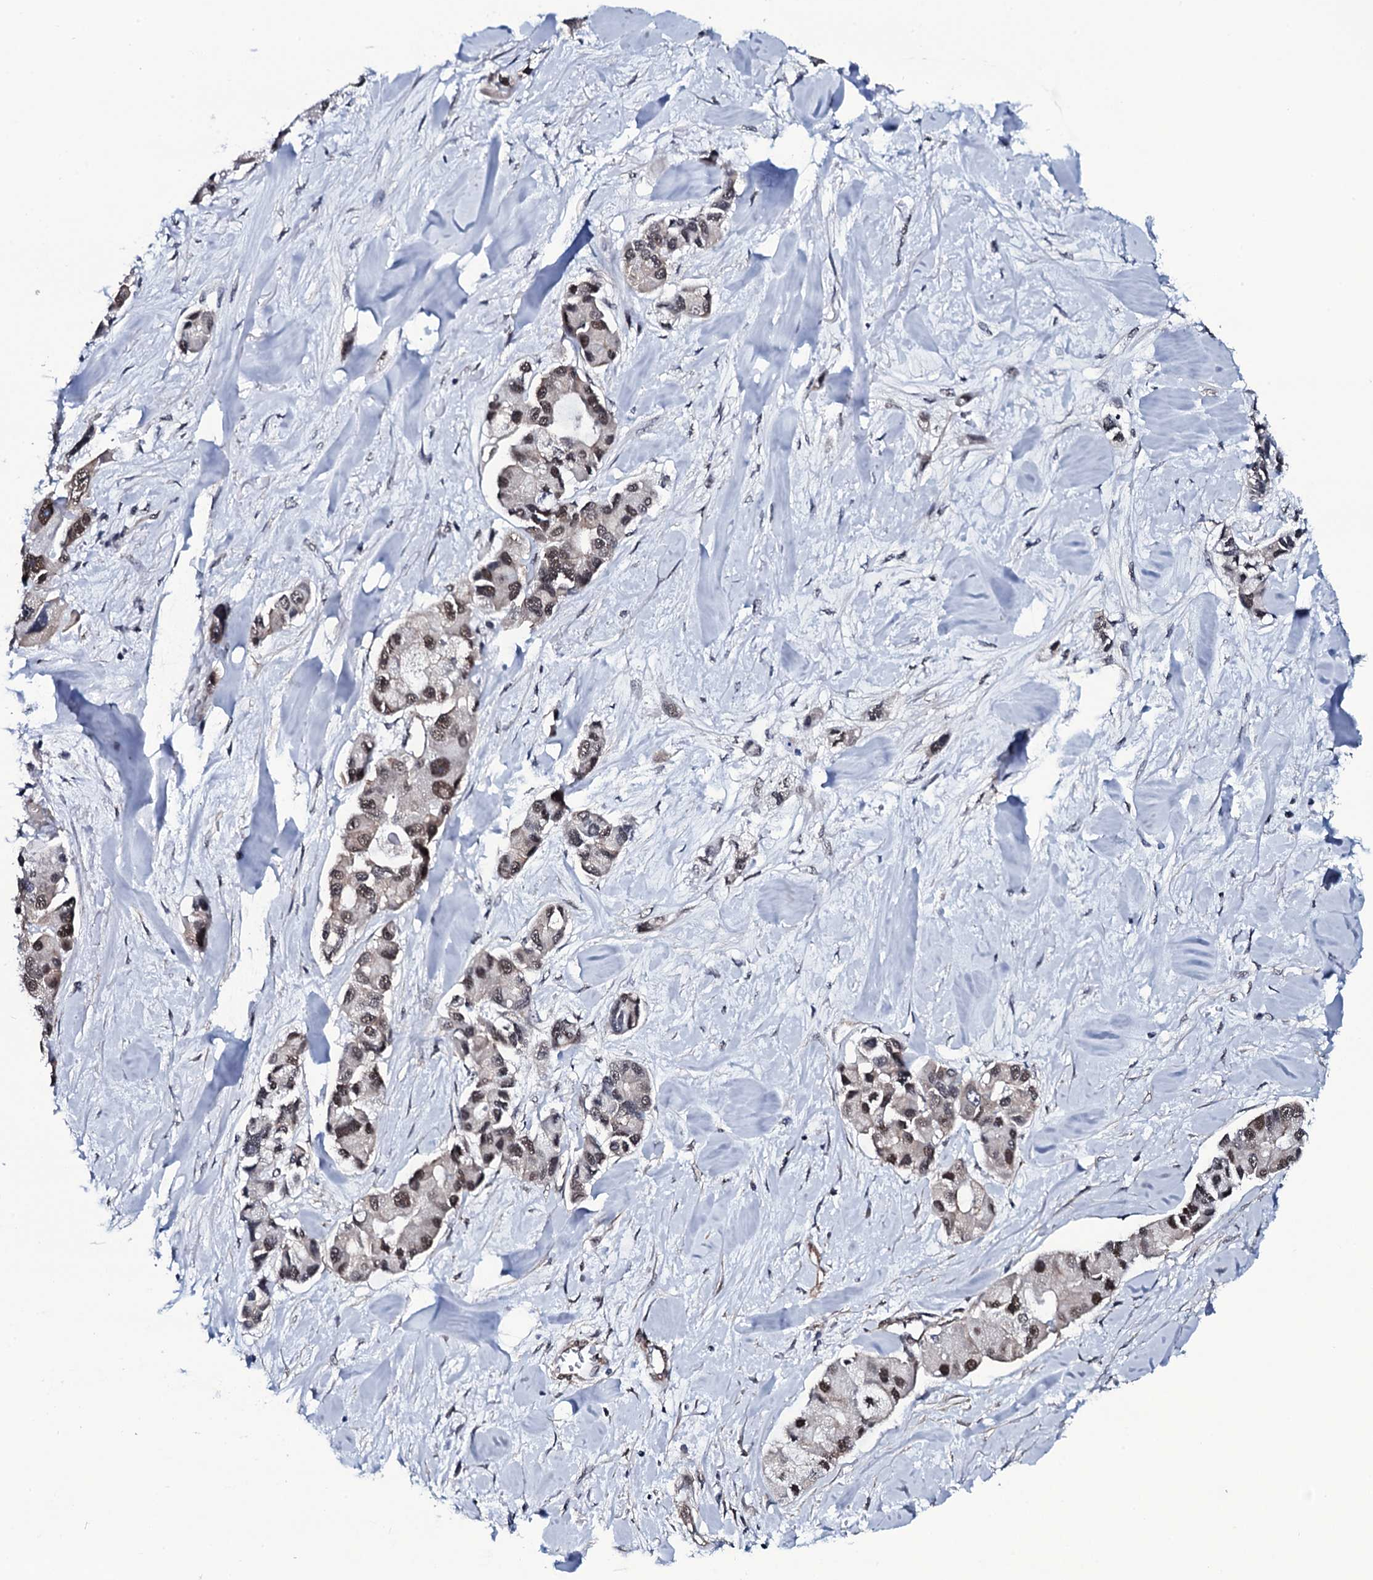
{"staining": {"intensity": "moderate", "quantity": ">75%", "location": "nuclear"}, "tissue": "lung cancer", "cell_type": "Tumor cells", "image_type": "cancer", "snomed": [{"axis": "morphology", "description": "Adenocarcinoma, NOS"}, {"axis": "topography", "description": "Lung"}], "caption": "Immunohistochemical staining of lung adenocarcinoma shows medium levels of moderate nuclear expression in approximately >75% of tumor cells.", "gene": "CWC15", "patient": {"sex": "female", "age": 54}}